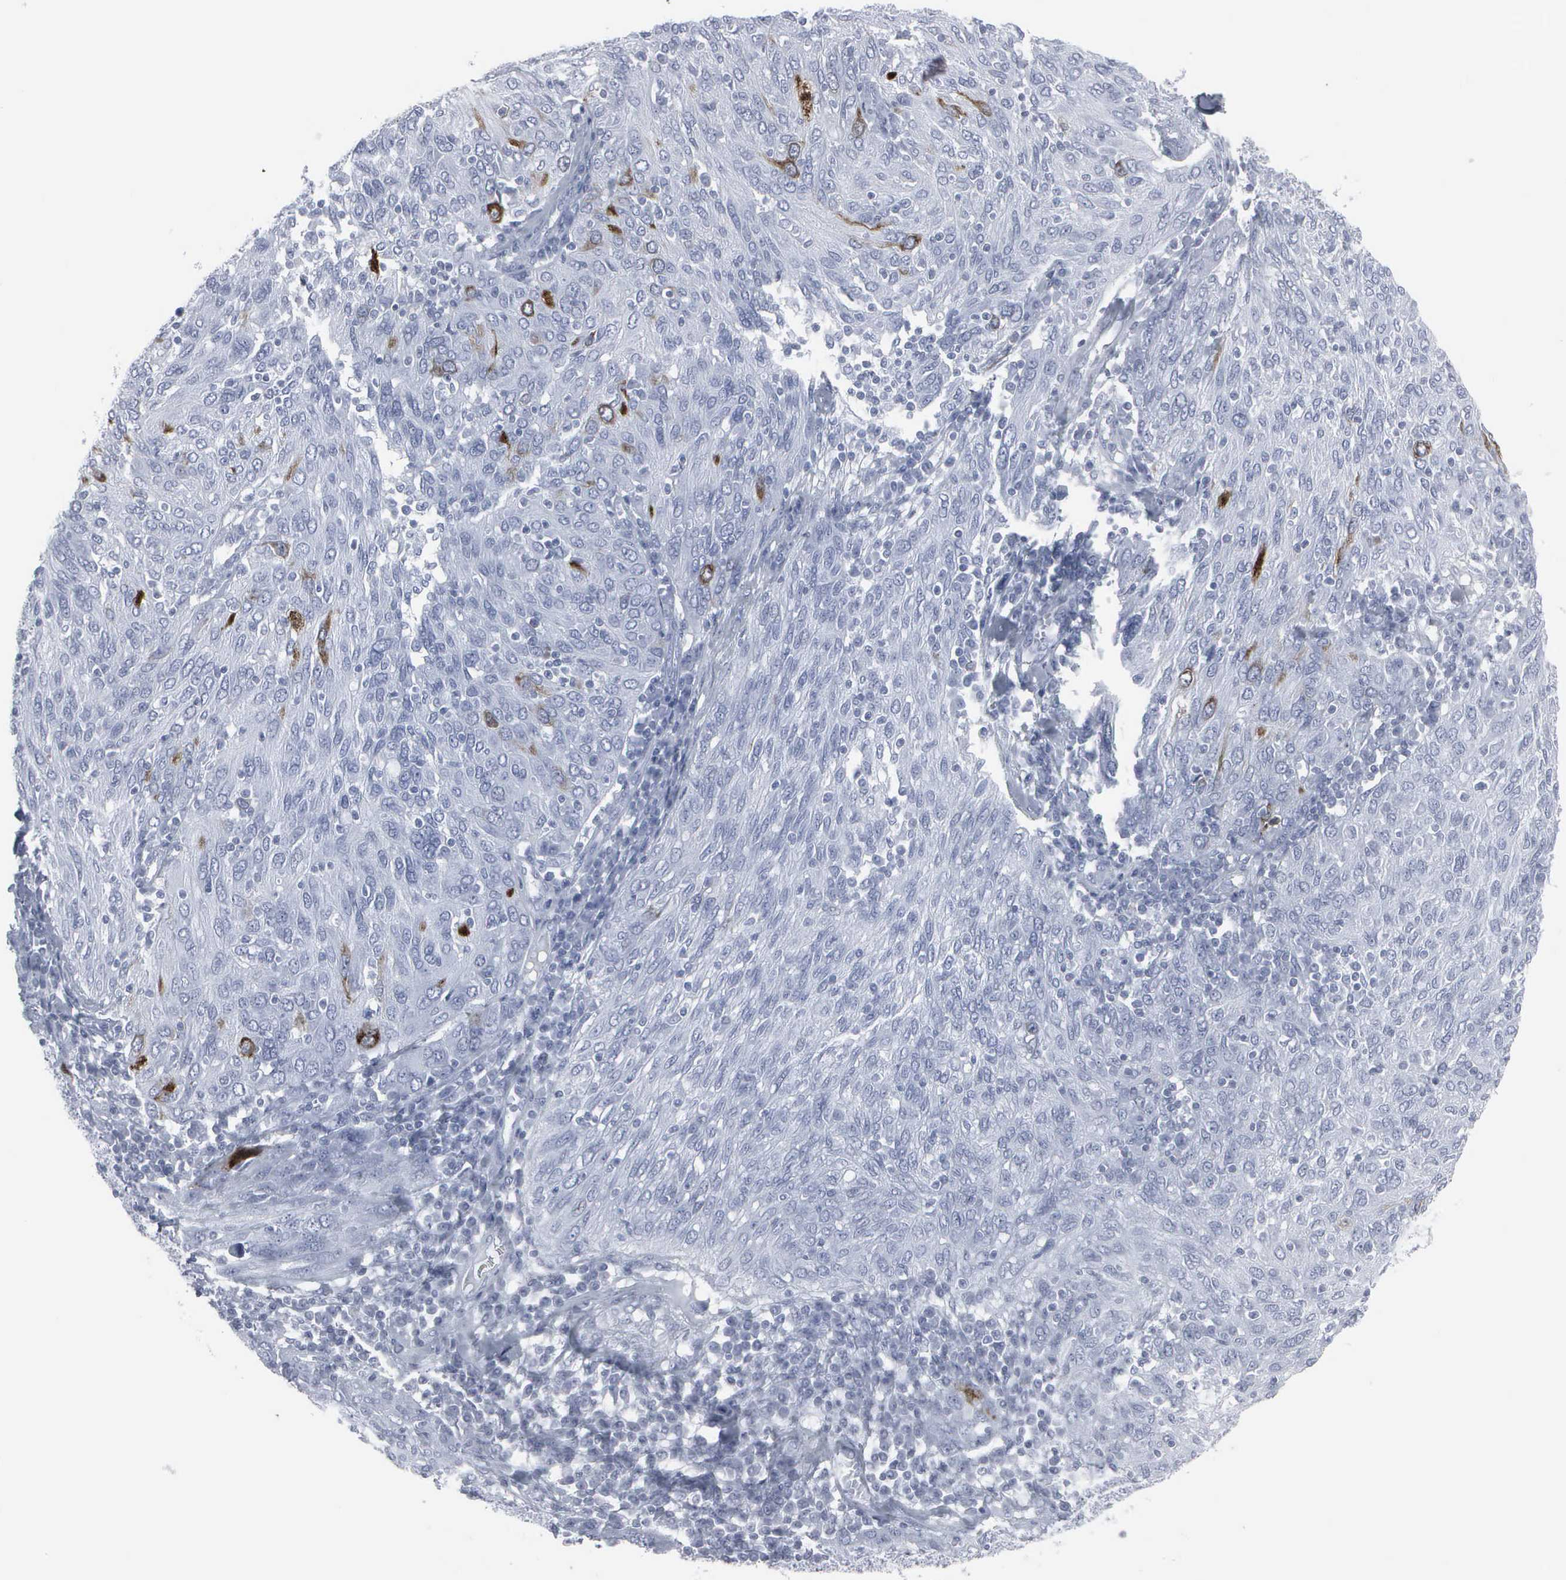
{"staining": {"intensity": "moderate", "quantity": "<25%", "location": "cytoplasmic/membranous,nuclear"}, "tissue": "ovarian cancer", "cell_type": "Tumor cells", "image_type": "cancer", "snomed": [{"axis": "morphology", "description": "Carcinoma, endometroid"}, {"axis": "topography", "description": "Ovary"}], "caption": "Immunohistochemistry (IHC) (DAB) staining of human ovarian cancer displays moderate cytoplasmic/membranous and nuclear protein positivity in approximately <25% of tumor cells.", "gene": "CCNB1", "patient": {"sex": "female", "age": 50}}